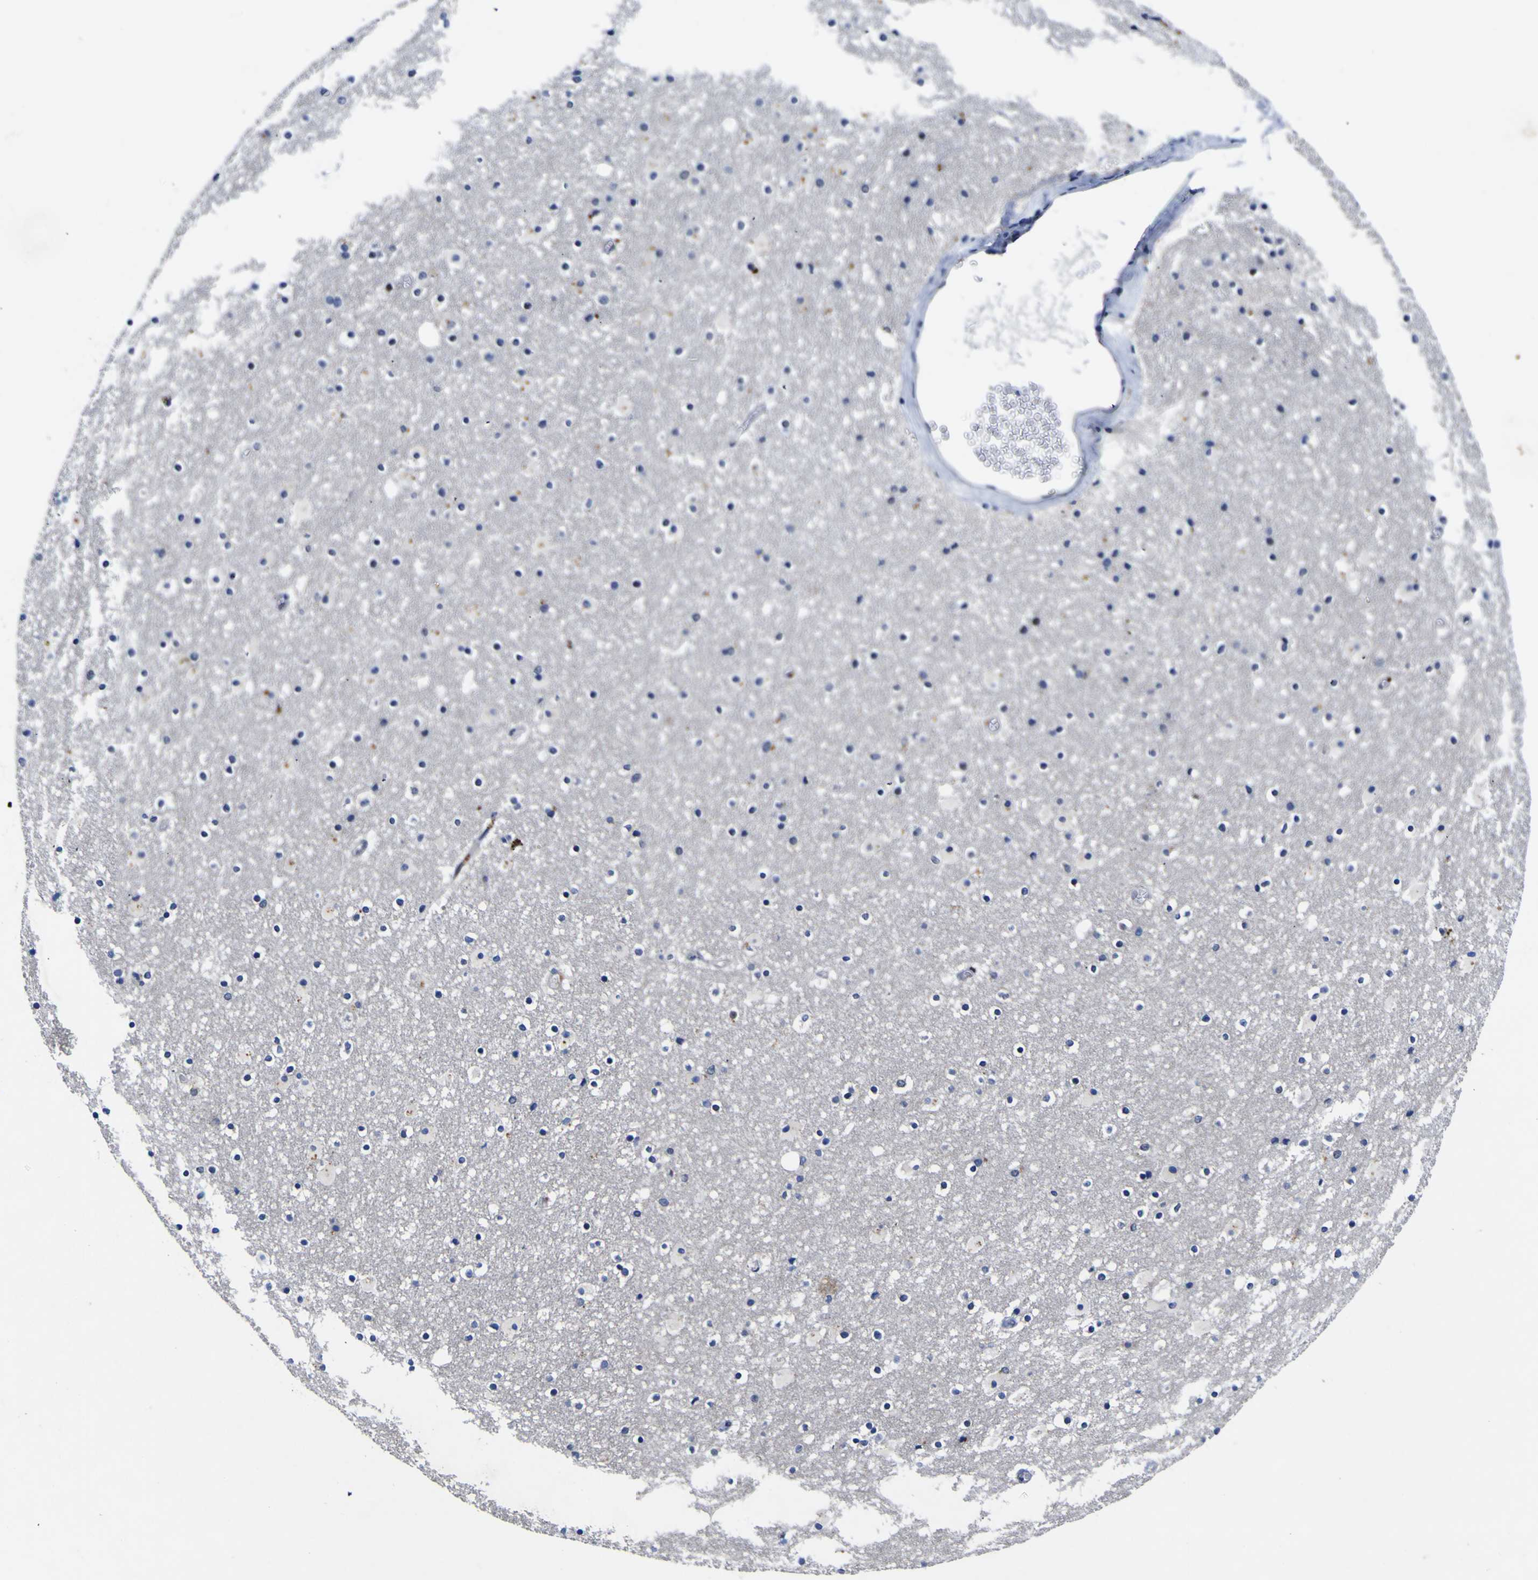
{"staining": {"intensity": "moderate", "quantity": "<25%", "location": "cytoplasmic/membranous"}, "tissue": "caudate", "cell_type": "Glial cells", "image_type": "normal", "snomed": [{"axis": "morphology", "description": "Normal tissue, NOS"}, {"axis": "topography", "description": "Lateral ventricle wall"}], "caption": "Human caudate stained for a protein (brown) displays moderate cytoplasmic/membranous positive positivity in about <25% of glial cells.", "gene": "IGFLR1", "patient": {"sex": "male", "age": 45}}